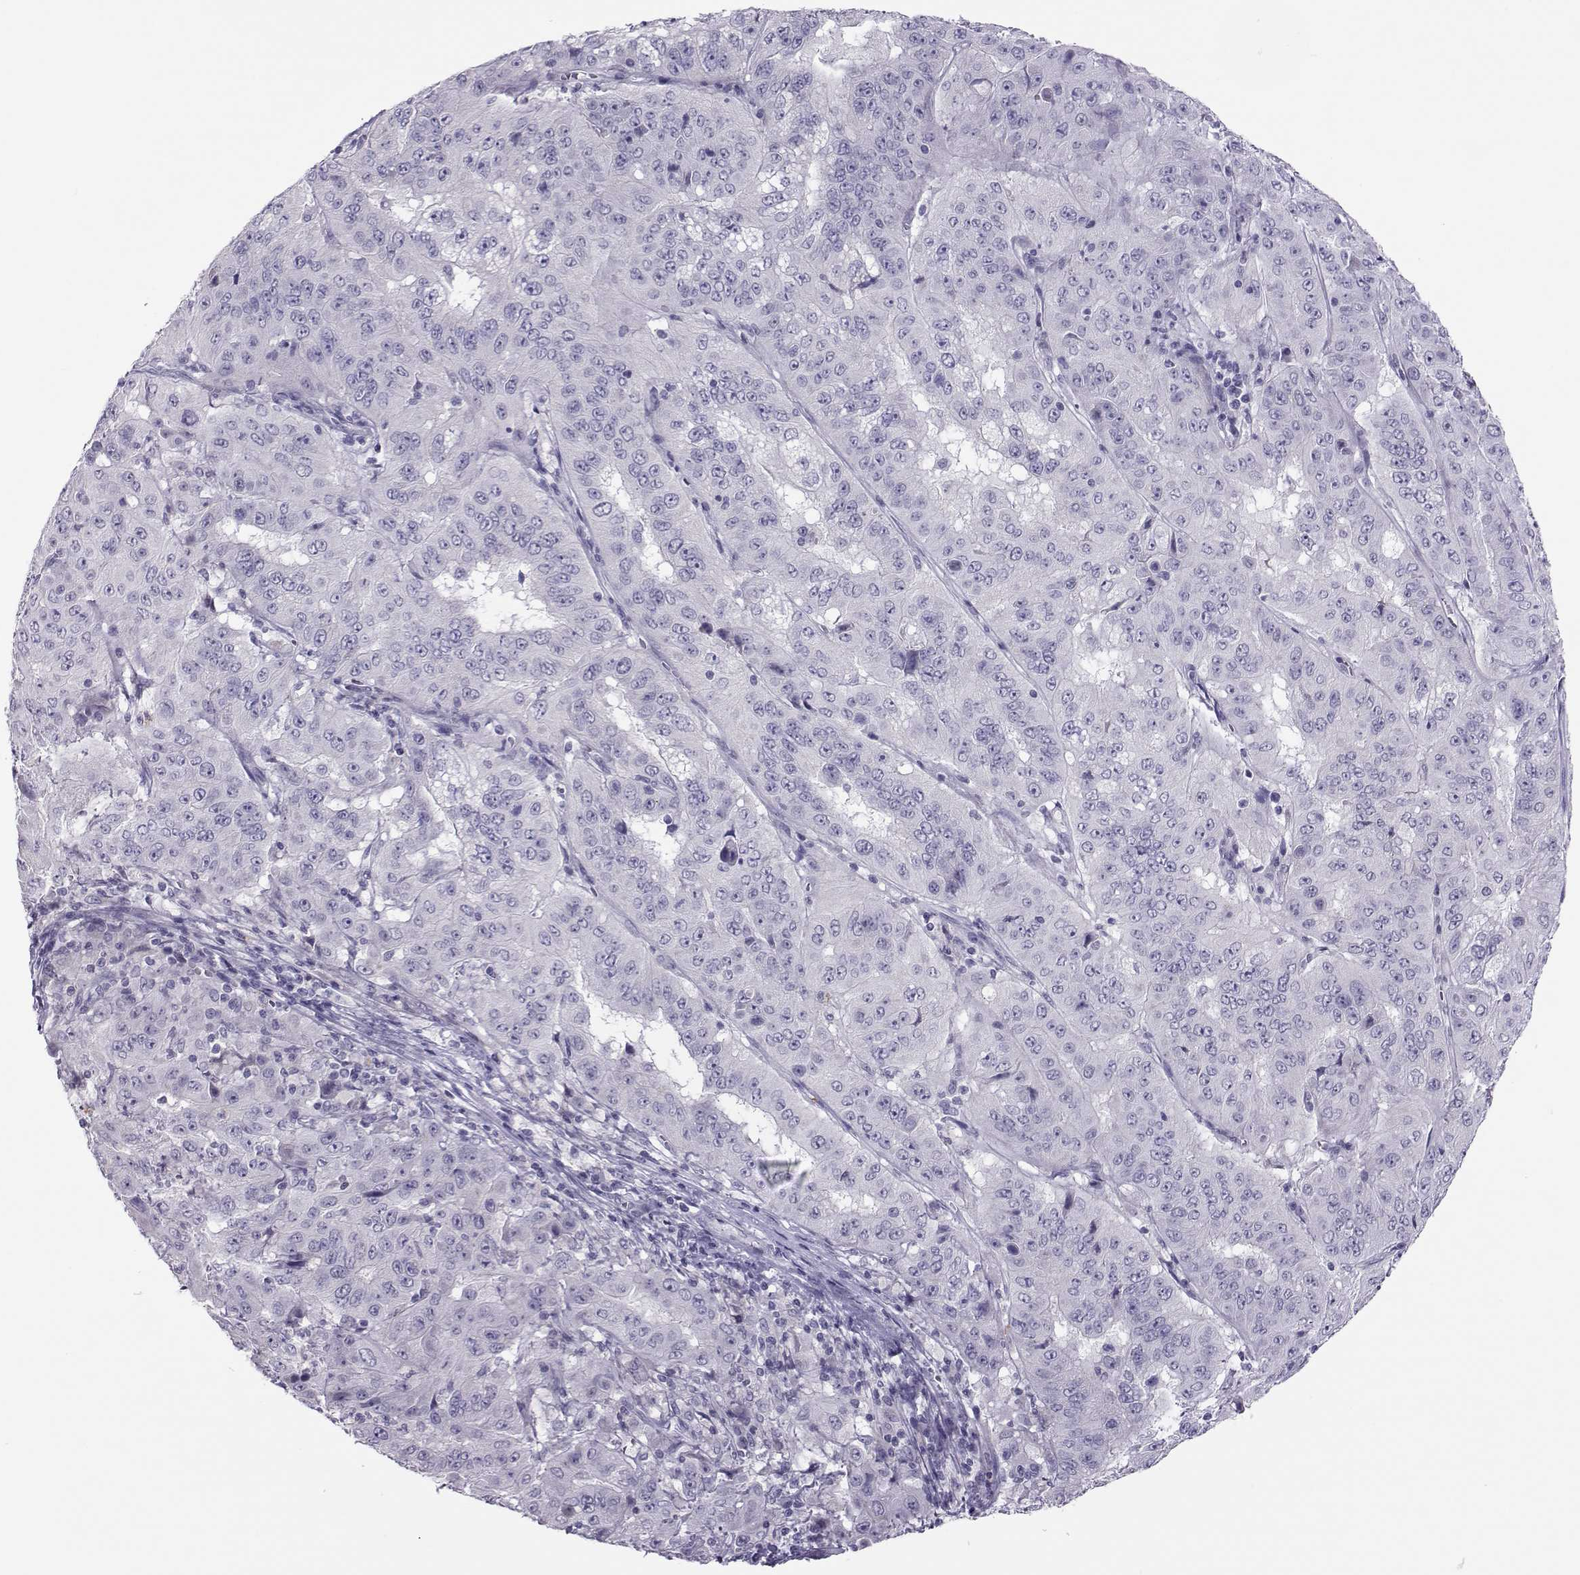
{"staining": {"intensity": "negative", "quantity": "none", "location": "none"}, "tissue": "pancreatic cancer", "cell_type": "Tumor cells", "image_type": "cancer", "snomed": [{"axis": "morphology", "description": "Adenocarcinoma, NOS"}, {"axis": "topography", "description": "Pancreas"}], "caption": "DAB (3,3'-diaminobenzidine) immunohistochemical staining of adenocarcinoma (pancreatic) displays no significant expression in tumor cells. (IHC, brightfield microscopy, high magnification).", "gene": "TRPM7", "patient": {"sex": "male", "age": 63}}